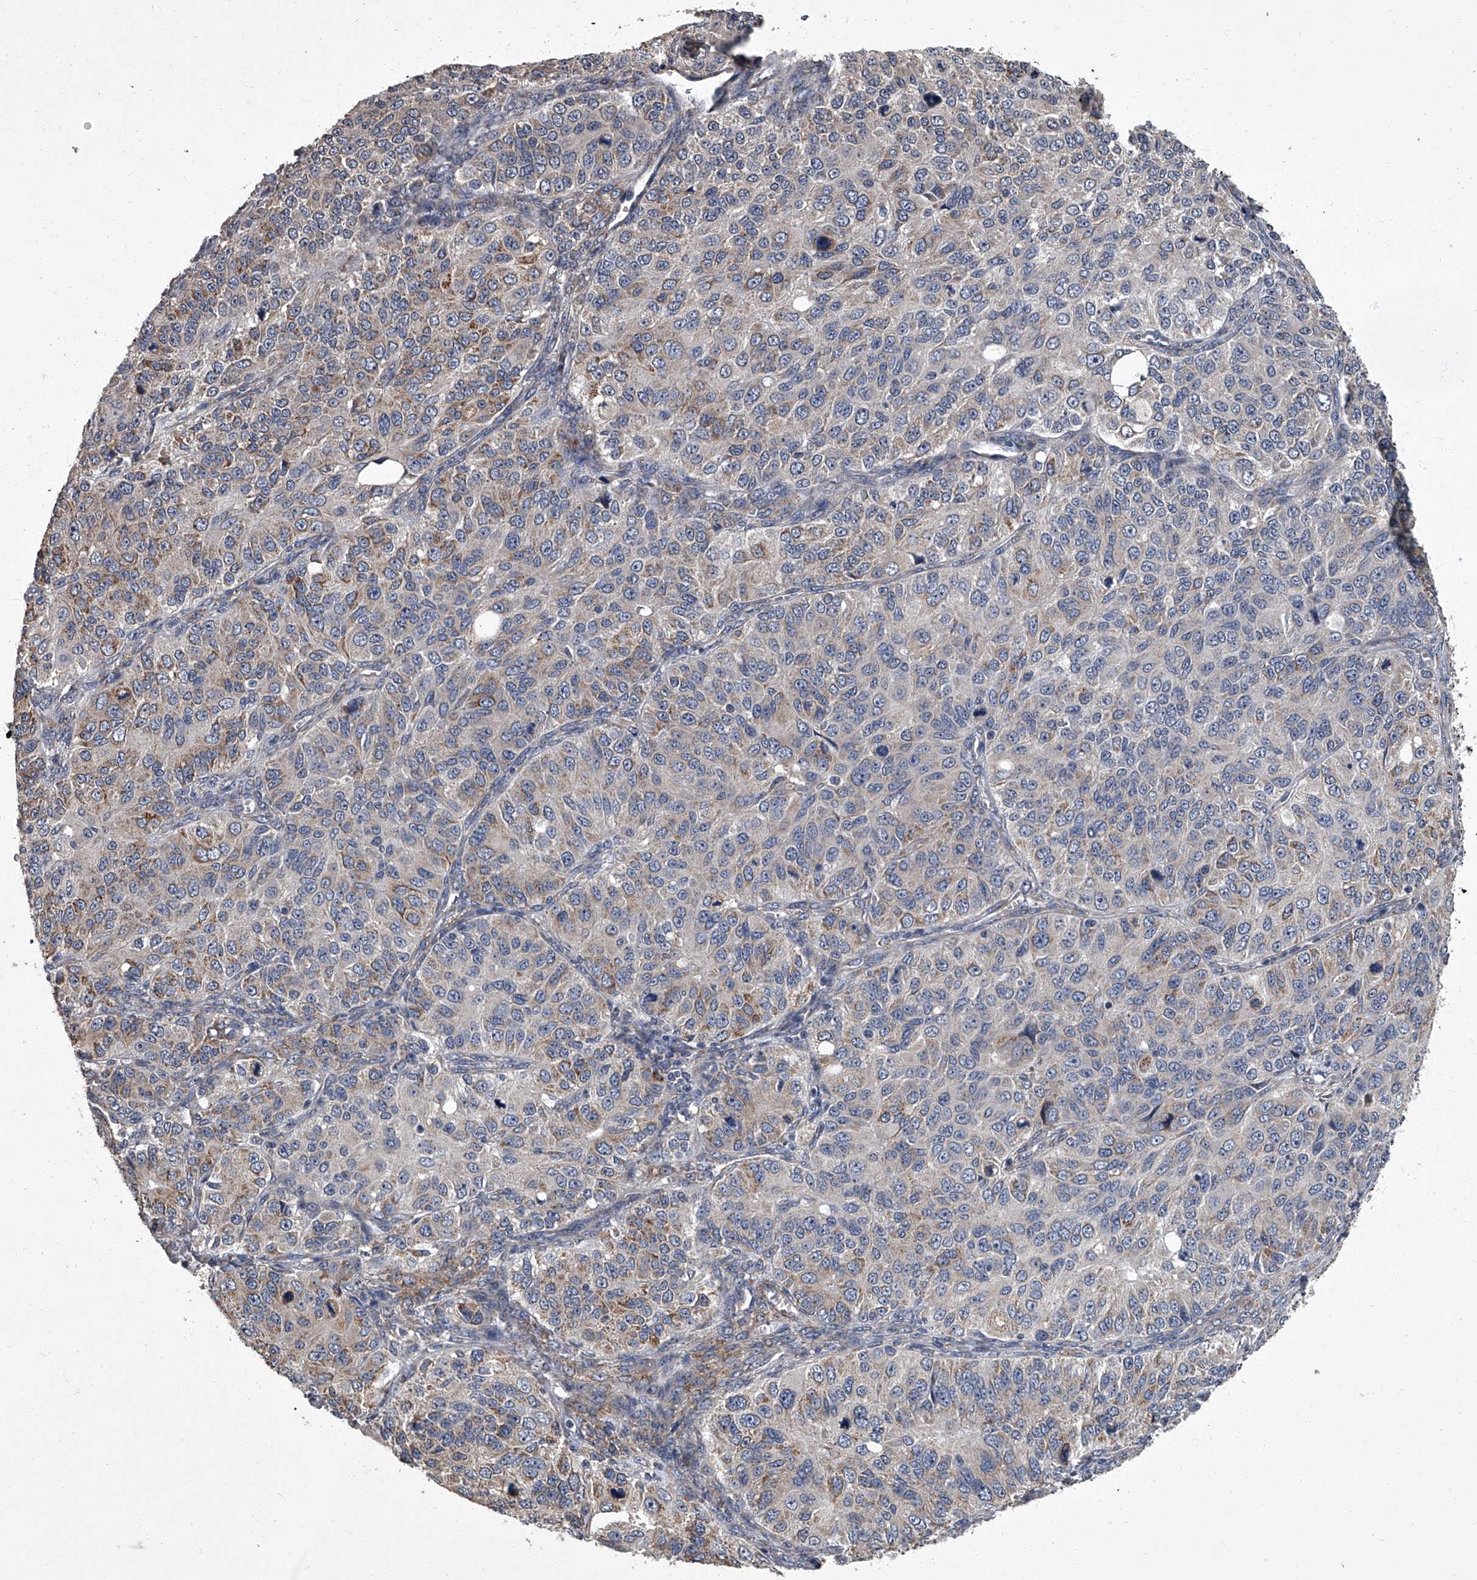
{"staining": {"intensity": "weak", "quantity": "<25%", "location": "cytoplasmic/membranous"}, "tissue": "ovarian cancer", "cell_type": "Tumor cells", "image_type": "cancer", "snomed": [{"axis": "morphology", "description": "Carcinoma, endometroid"}, {"axis": "topography", "description": "Ovary"}], "caption": "DAB (3,3'-diaminobenzidine) immunohistochemical staining of ovarian cancer (endometroid carcinoma) displays no significant expression in tumor cells.", "gene": "SIRT4", "patient": {"sex": "female", "age": 51}}